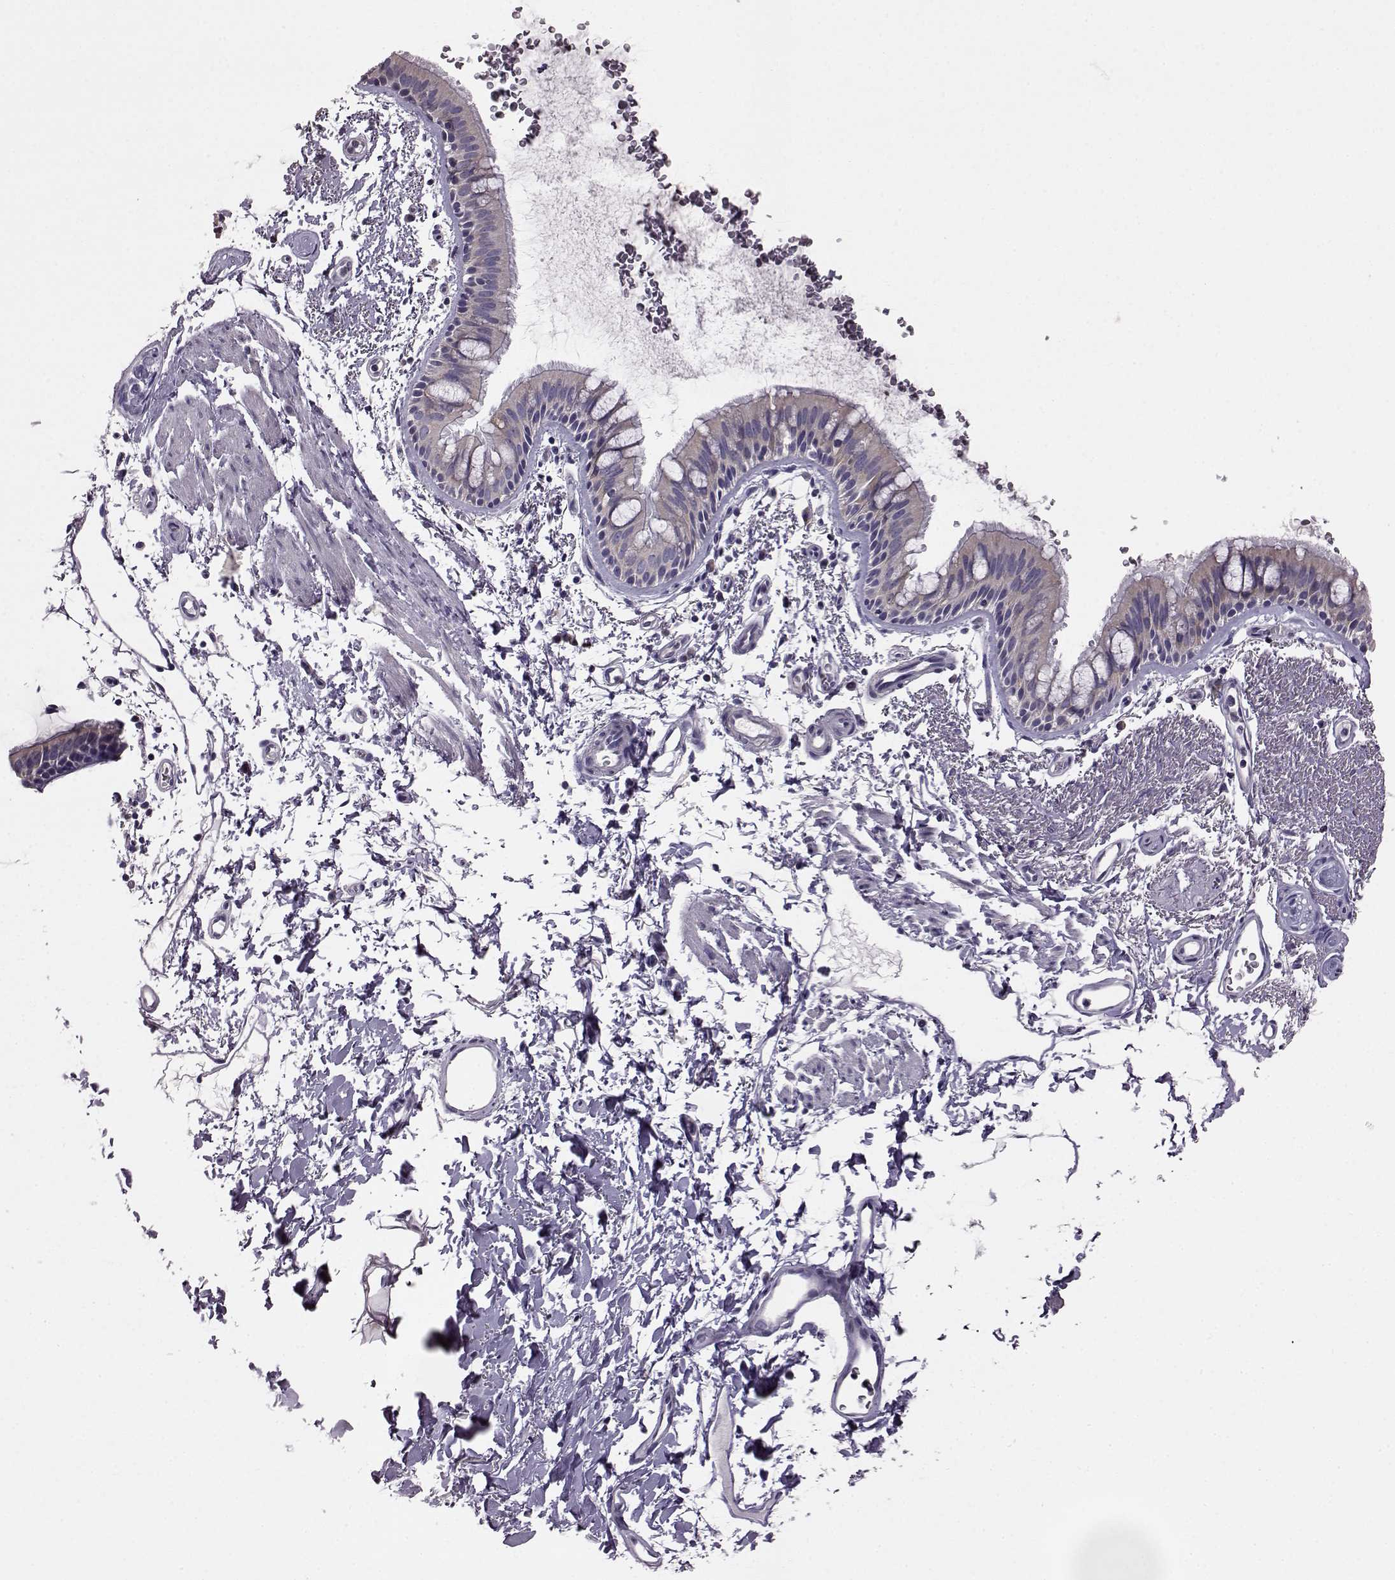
{"staining": {"intensity": "negative", "quantity": "none", "location": "none"}, "tissue": "bronchus", "cell_type": "Respiratory epithelial cells", "image_type": "normal", "snomed": [{"axis": "morphology", "description": "Normal tissue, NOS"}, {"axis": "topography", "description": "Lymph node"}, {"axis": "topography", "description": "Bronchus"}], "caption": "DAB (3,3'-diaminobenzidine) immunohistochemical staining of benign bronchus shows no significant staining in respiratory epithelial cells.", "gene": "ADGRG2", "patient": {"sex": "female", "age": 70}}